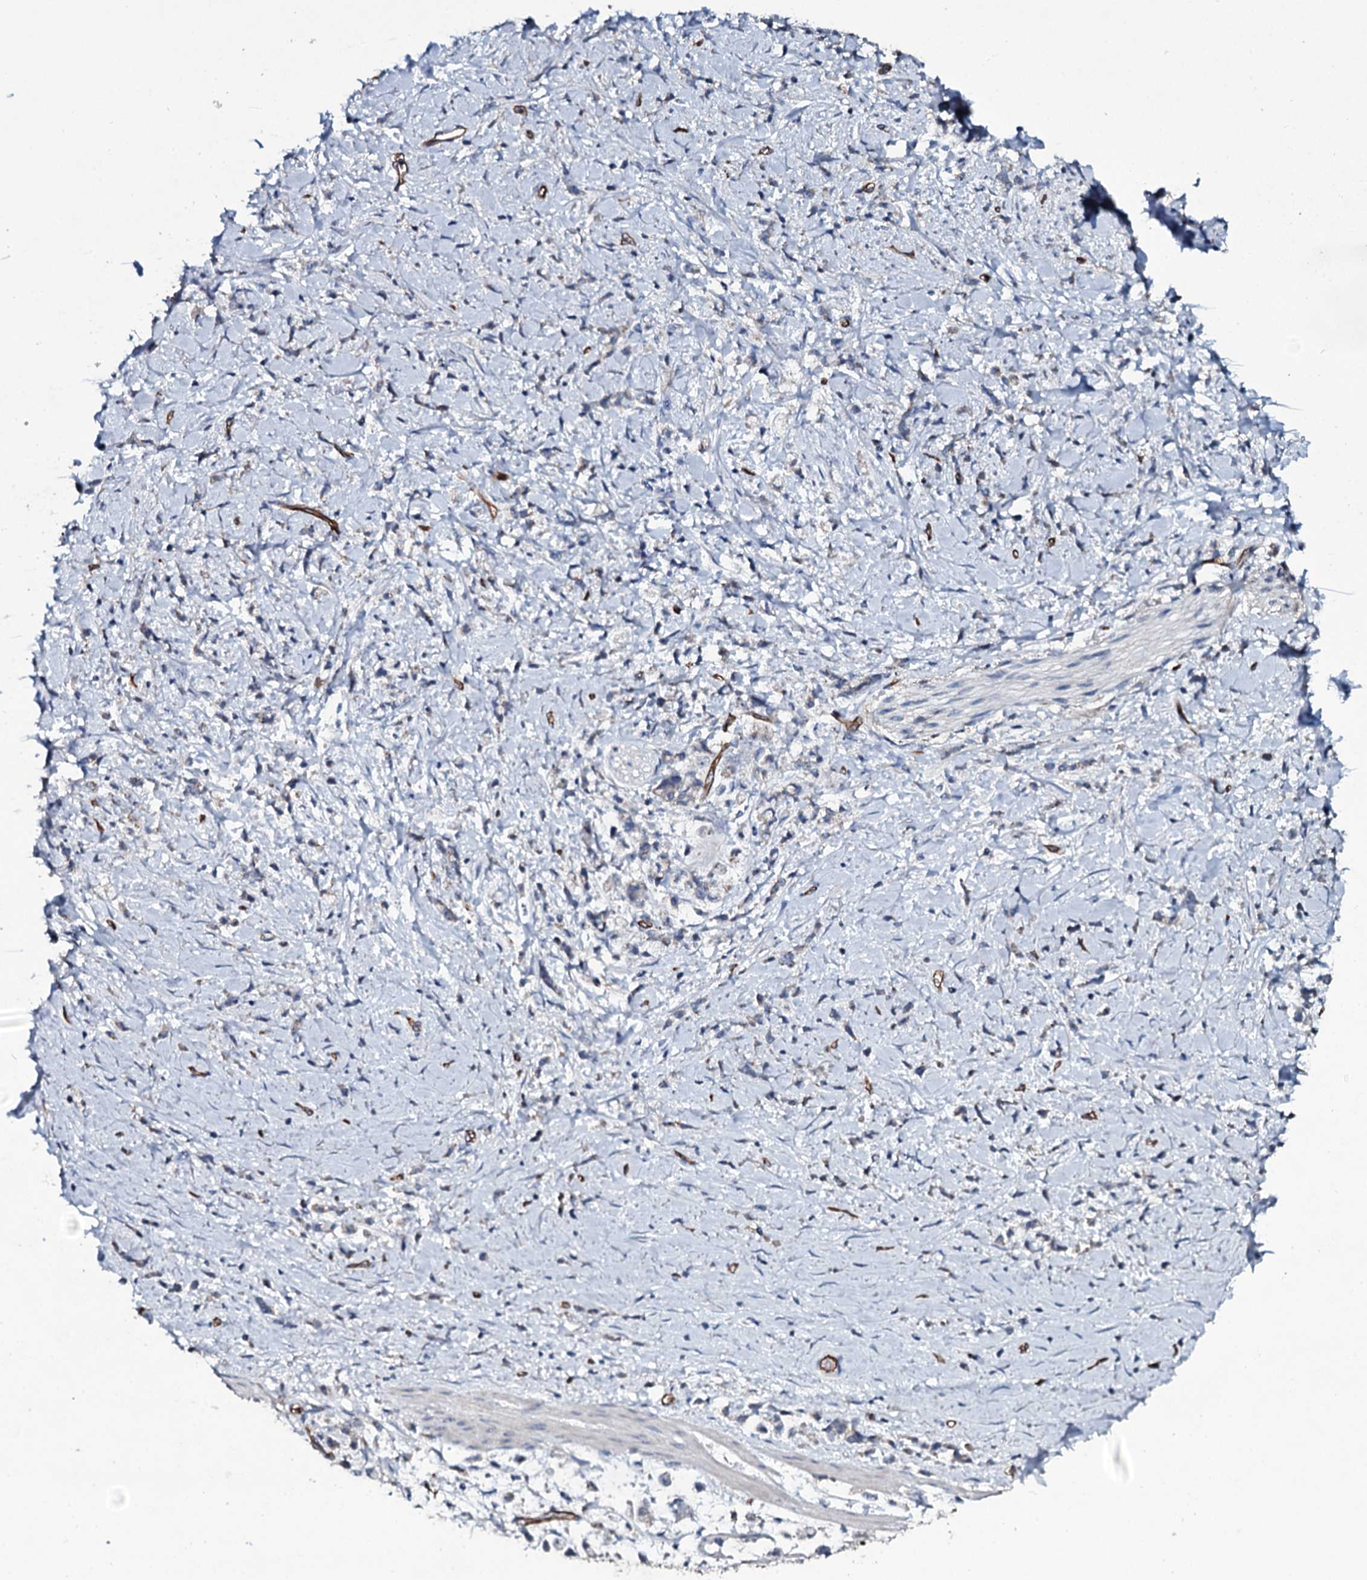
{"staining": {"intensity": "negative", "quantity": "none", "location": "none"}, "tissue": "stomach cancer", "cell_type": "Tumor cells", "image_type": "cancer", "snomed": [{"axis": "morphology", "description": "Adenocarcinoma, NOS"}, {"axis": "topography", "description": "Stomach"}], "caption": "Tumor cells show no significant positivity in stomach cancer.", "gene": "CLEC14A", "patient": {"sex": "female", "age": 60}}